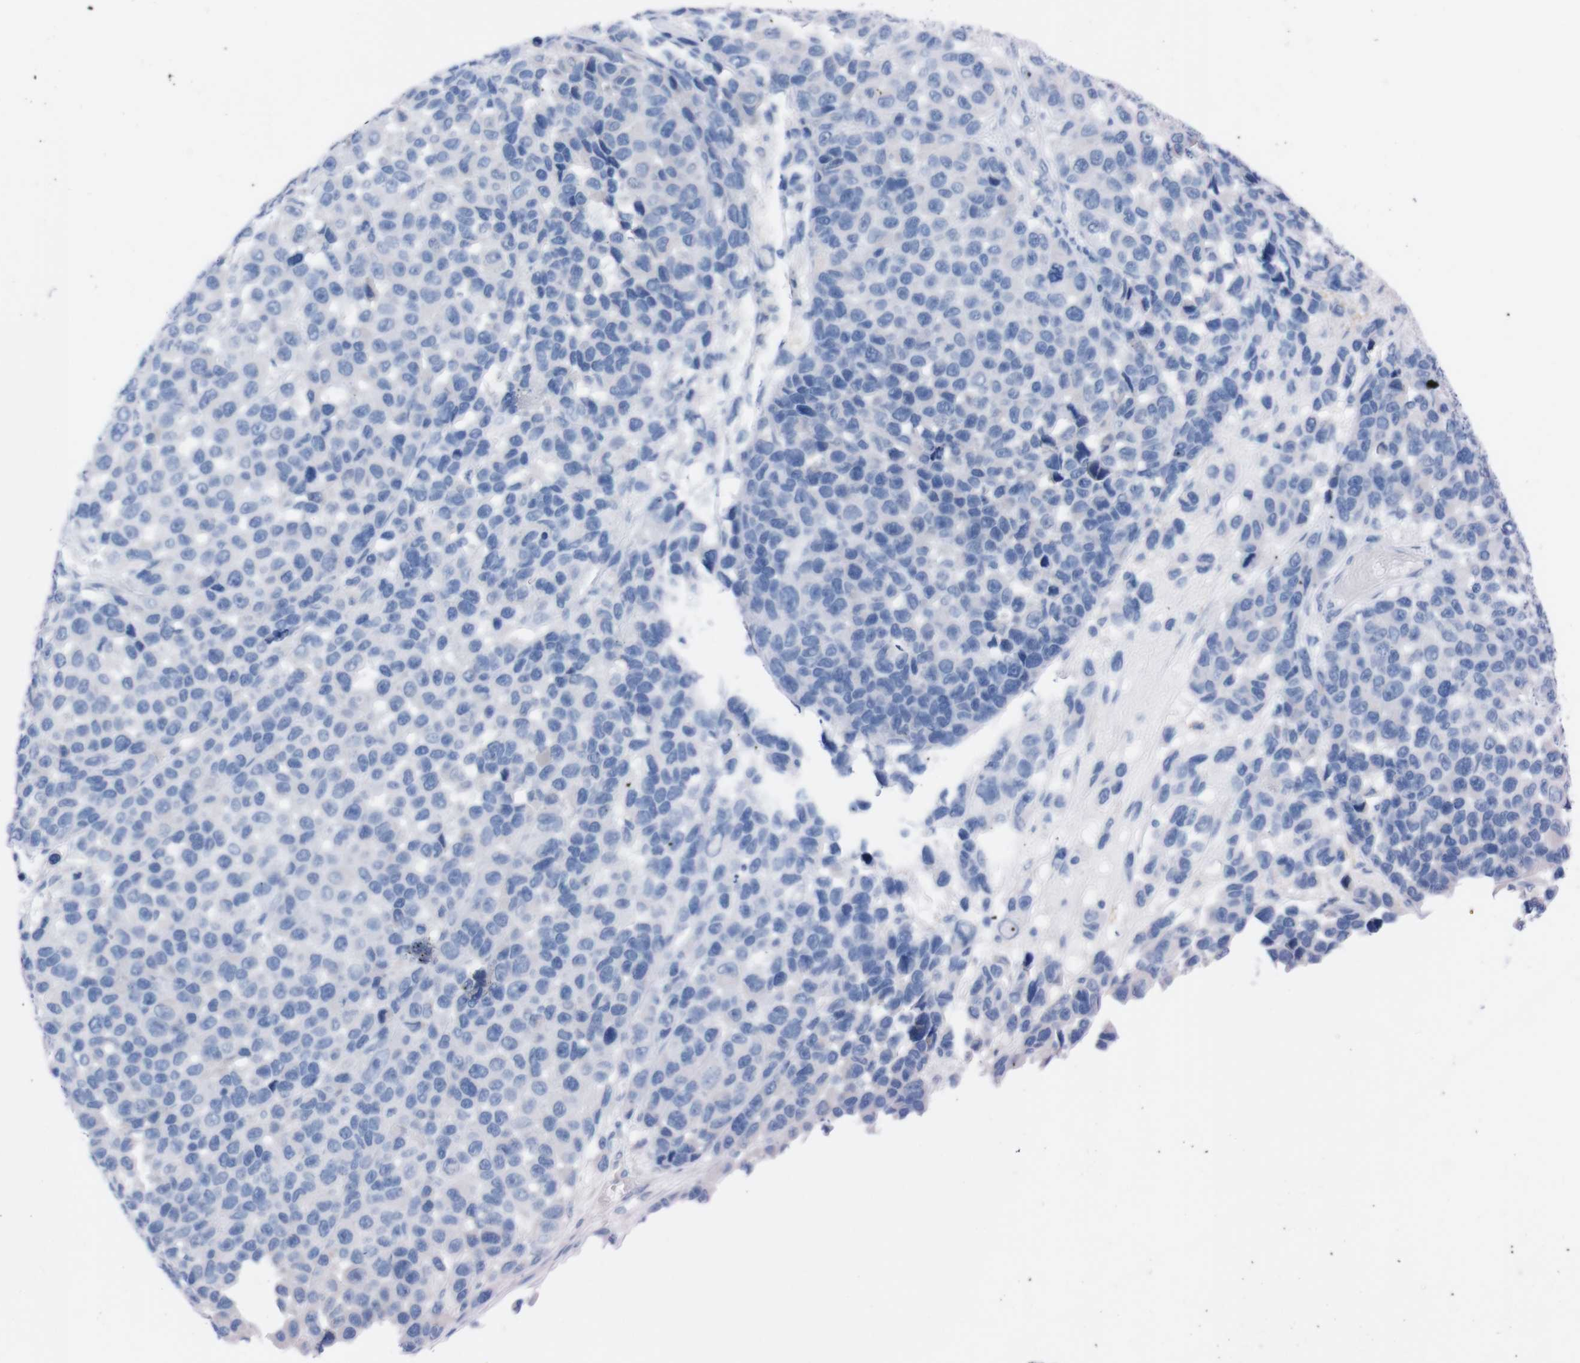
{"staining": {"intensity": "negative", "quantity": "none", "location": "none"}, "tissue": "melanoma", "cell_type": "Tumor cells", "image_type": "cancer", "snomed": [{"axis": "morphology", "description": "Malignant melanoma, NOS"}, {"axis": "topography", "description": "Skin"}], "caption": "This micrograph is of melanoma stained with immunohistochemistry (IHC) to label a protein in brown with the nuclei are counter-stained blue. There is no staining in tumor cells.", "gene": "TMEM243", "patient": {"sex": "male", "age": 53}}